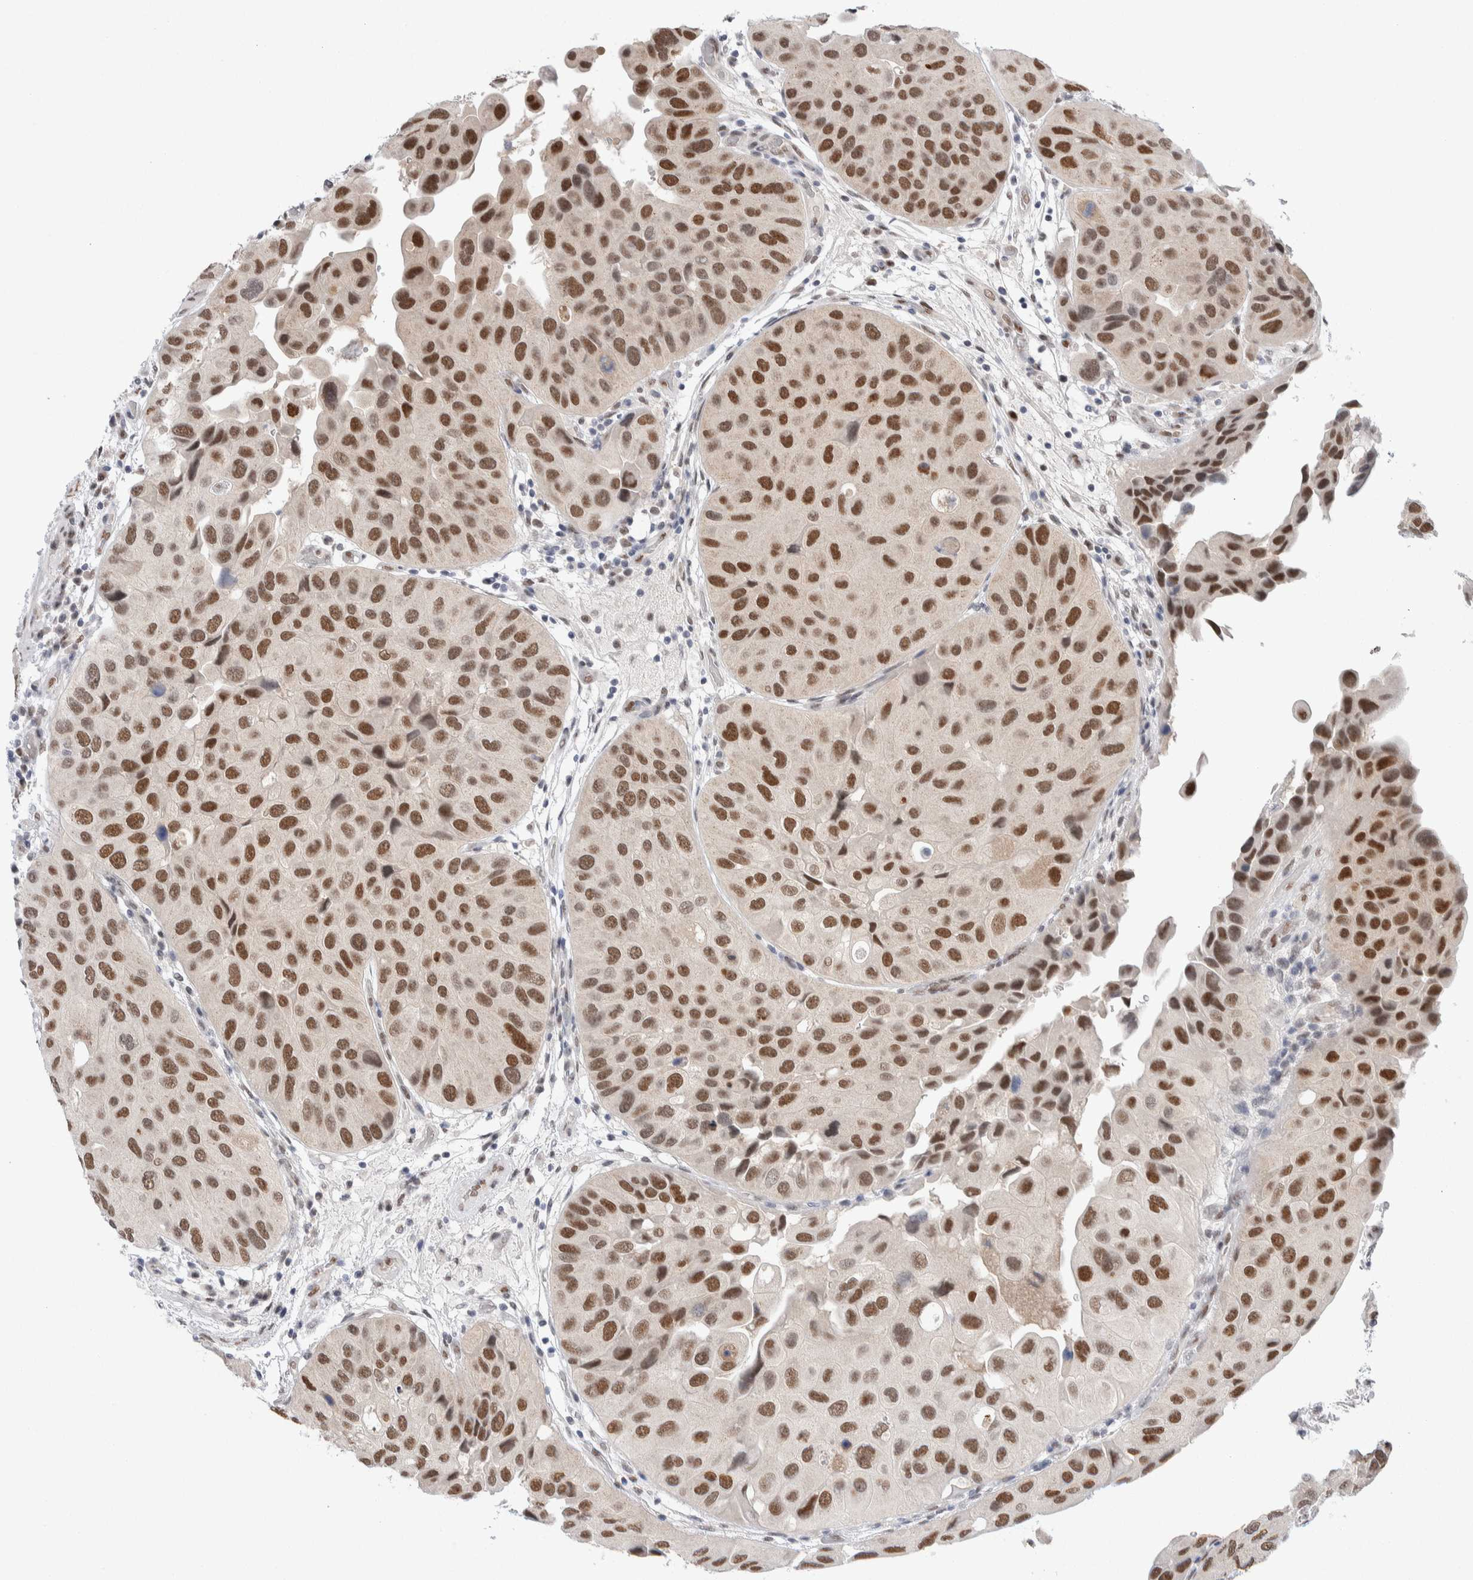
{"staining": {"intensity": "strong", "quantity": ">75%", "location": "nuclear"}, "tissue": "urothelial cancer", "cell_type": "Tumor cells", "image_type": "cancer", "snomed": [{"axis": "morphology", "description": "Urothelial carcinoma, High grade"}, {"axis": "topography", "description": "Urinary bladder"}], "caption": "Protein staining of urothelial cancer tissue exhibits strong nuclear positivity in about >75% of tumor cells.", "gene": "PRMT1", "patient": {"sex": "female", "age": 64}}